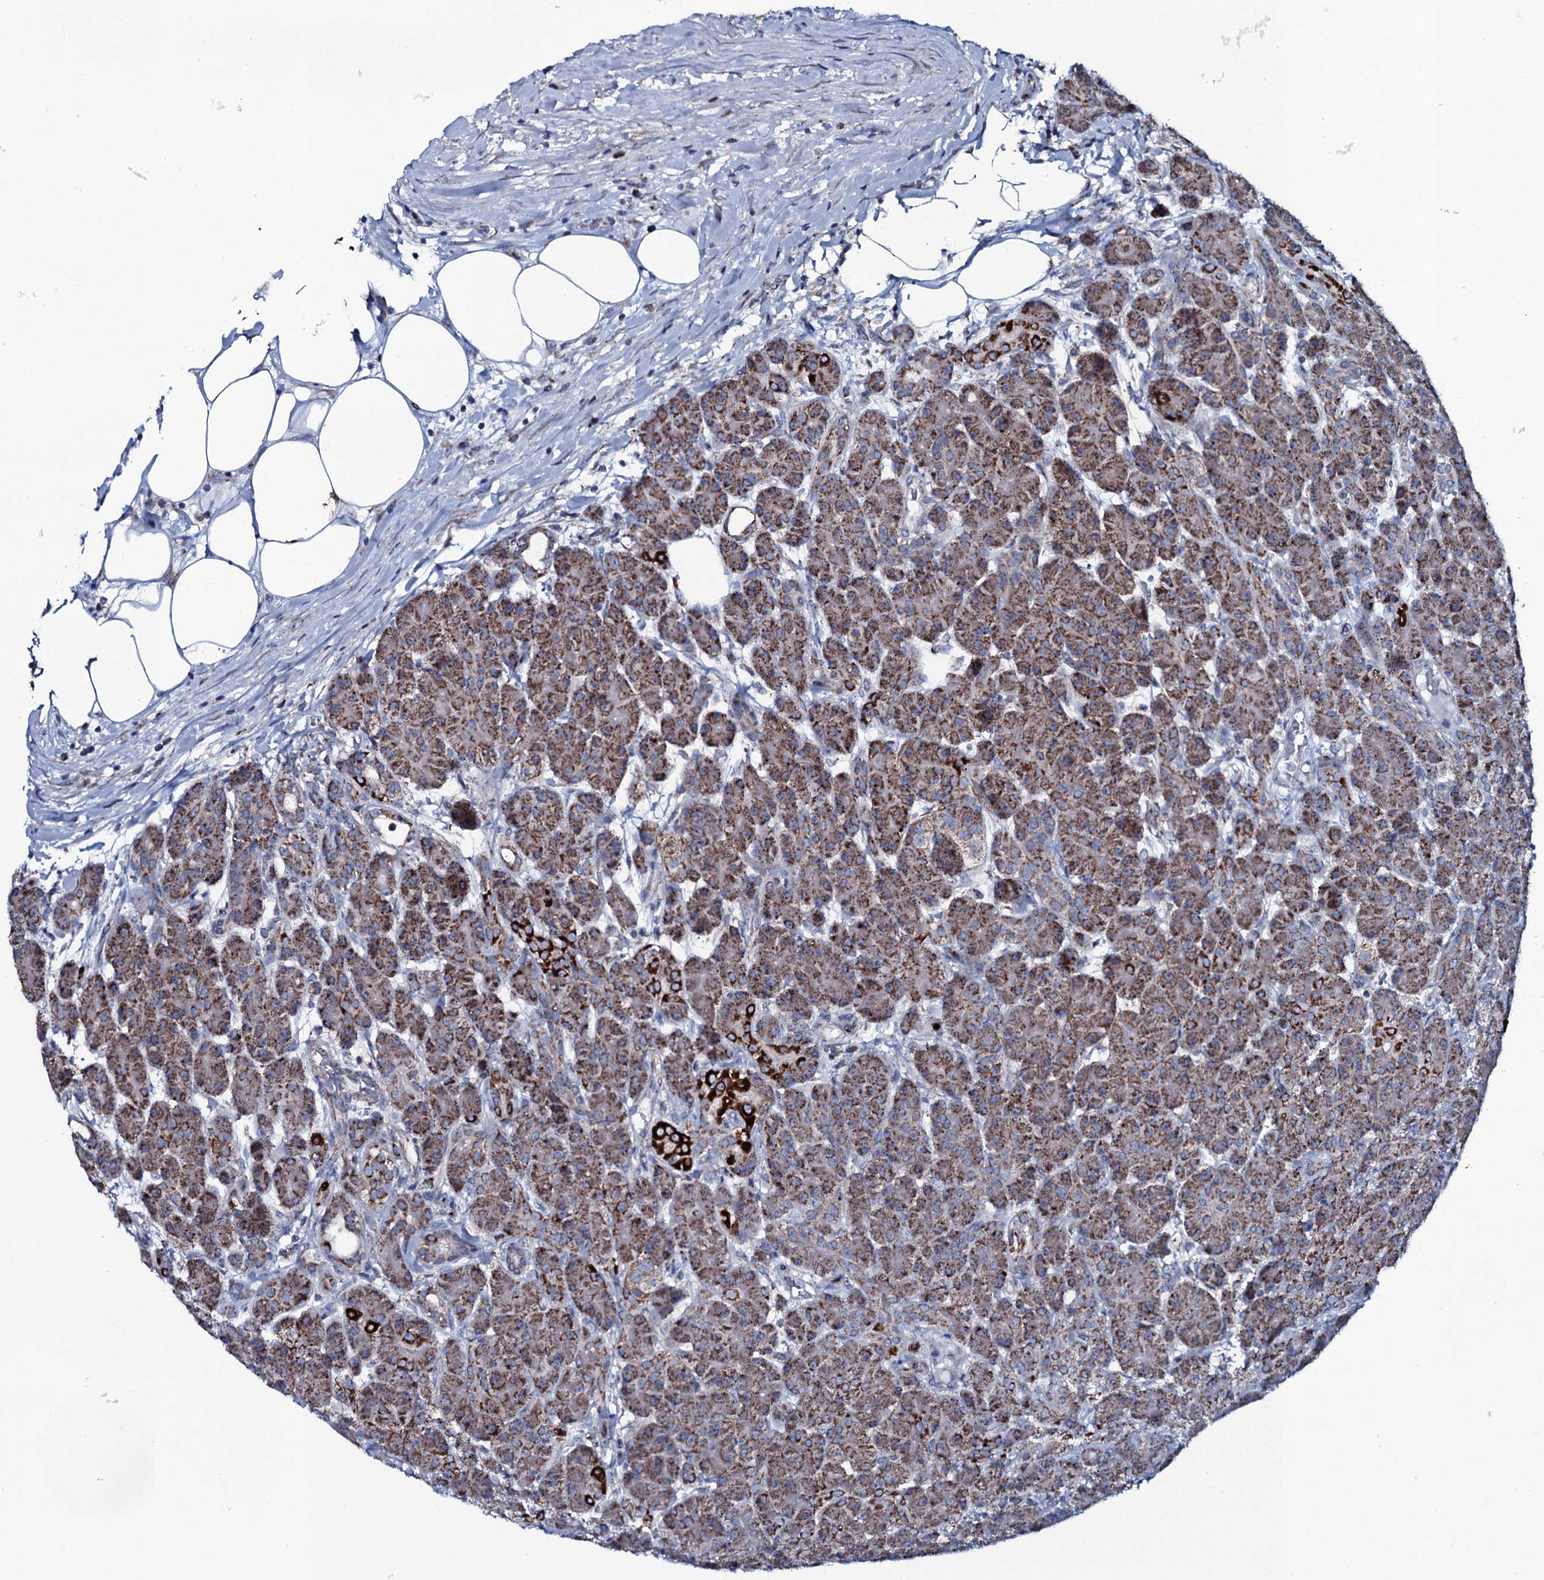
{"staining": {"intensity": "strong", "quantity": ">75%", "location": "cytoplasmic/membranous"}, "tissue": "pancreas", "cell_type": "Exocrine glandular cells", "image_type": "normal", "snomed": [{"axis": "morphology", "description": "Normal tissue, NOS"}, {"axis": "topography", "description": "Pancreas"}], "caption": "High-power microscopy captured an IHC image of benign pancreas, revealing strong cytoplasmic/membranous positivity in approximately >75% of exocrine glandular cells.", "gene": "MRPS35", "patient": {"sex": "male", "age": 63}}